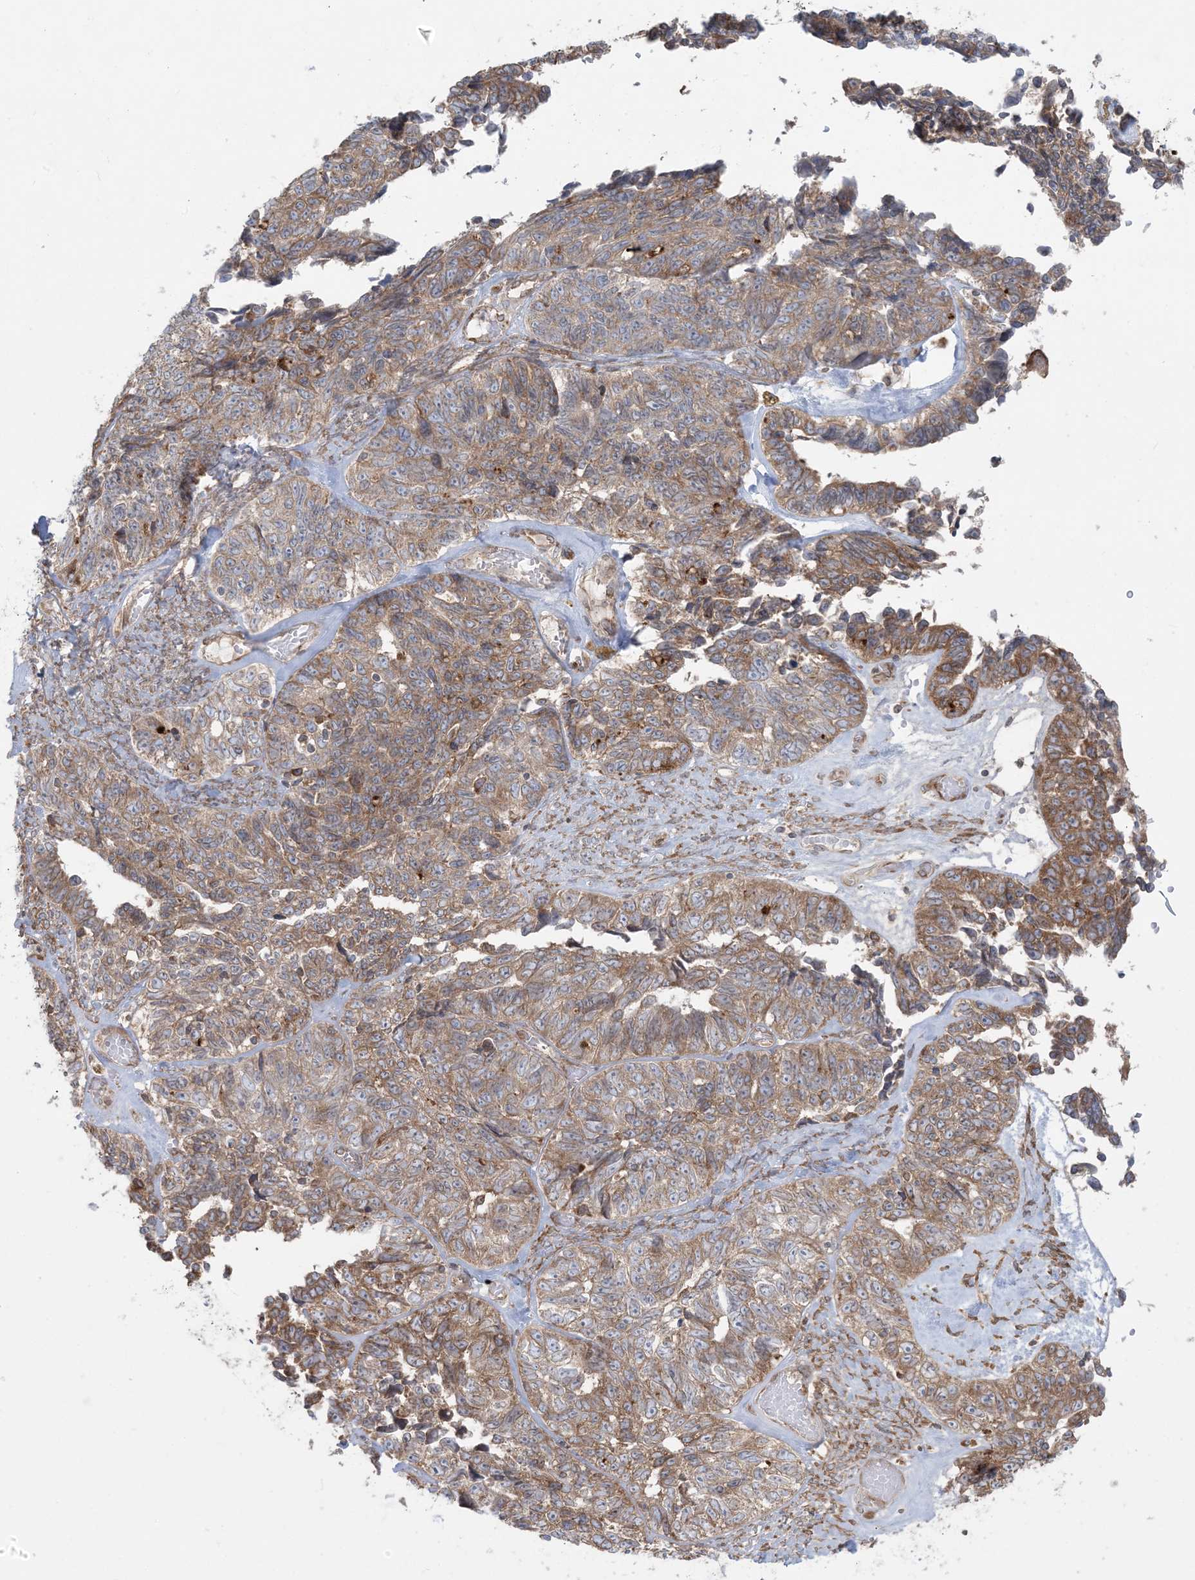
{"staining": {"intensity": "moderate", "quantity": ">75%", "location": "cytoplasmic/membranous"}, "tissue": "ovarian cancer", "cell_type": "Tumor cells", "image_type": "cancer", "snomed": [{"axis": "morphology", "description": "Cystadenocarcinoma, serous, NOS"}, {"axis": "topography", "description": "Ovary"}], "caption": "A medium amount of moderate cytoplasmic/membranous positivity is identified in about >75% of tumor cells in ovarian serous cystadenocarcinoma tissue.", "gene": "UBXN4", "patient": {"sex": "female", "age": 79}}